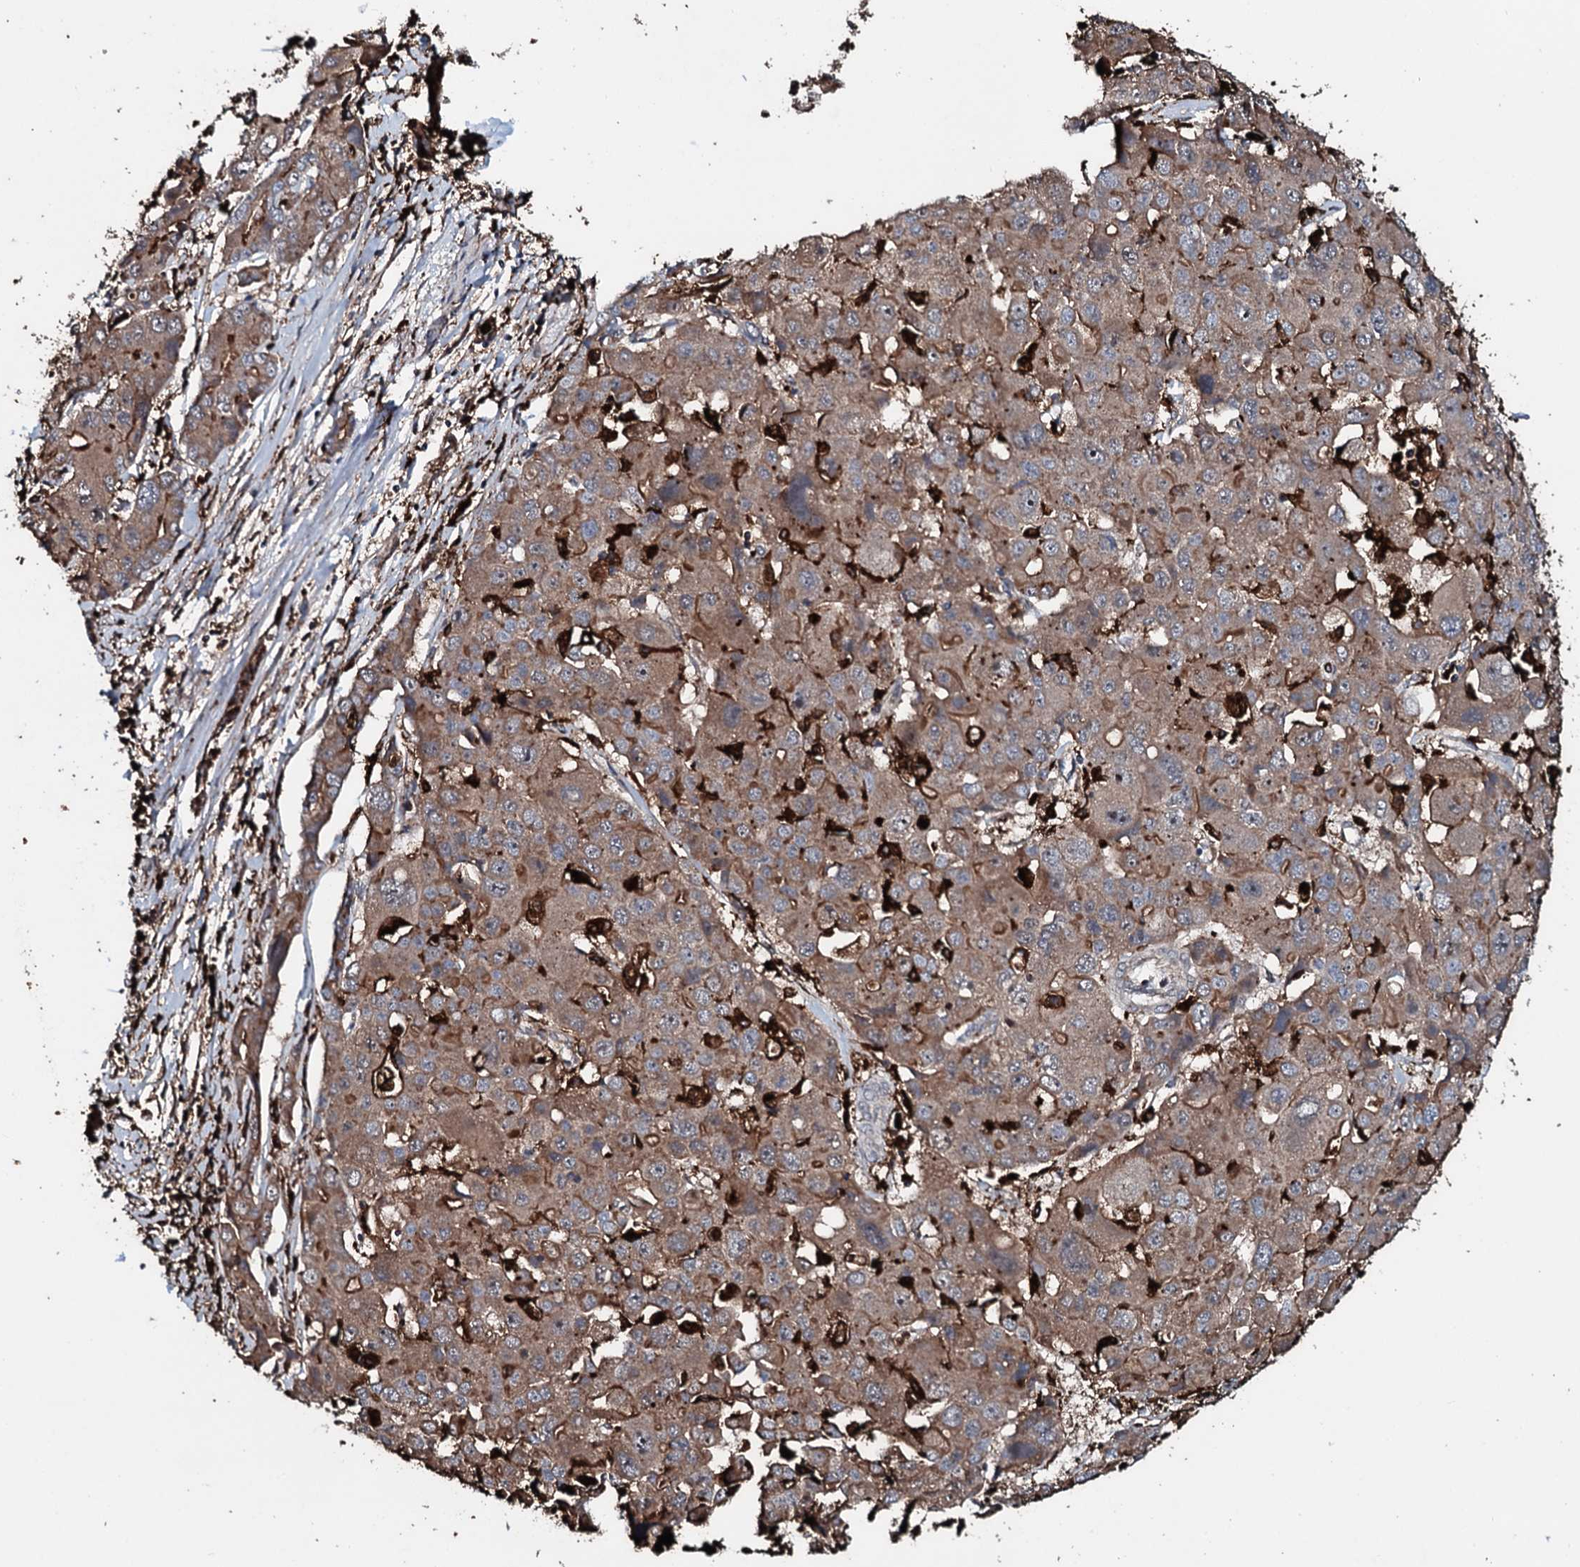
{"staining": {"intensity": "moderate", "quantity": ">75%", "location": "cytoplasmic/membranous"}, "tissue": "liver cancer", "cell_type": "Tumor cells", "image_type": "cancer", "snomed": [{"axis": "morphology", "description": "Cholangiocarcinoma"}, {"axis": "topography", "description": "Liver"}], "caption": "Tumor cells reveal medium levels of moderate cytoplasmic/membranous positivity in approximately >75% of cells in human cholangiocarcinoma (liver).", "gene": "TPGS2", "patient": {"sex": "male", "age": 67}}